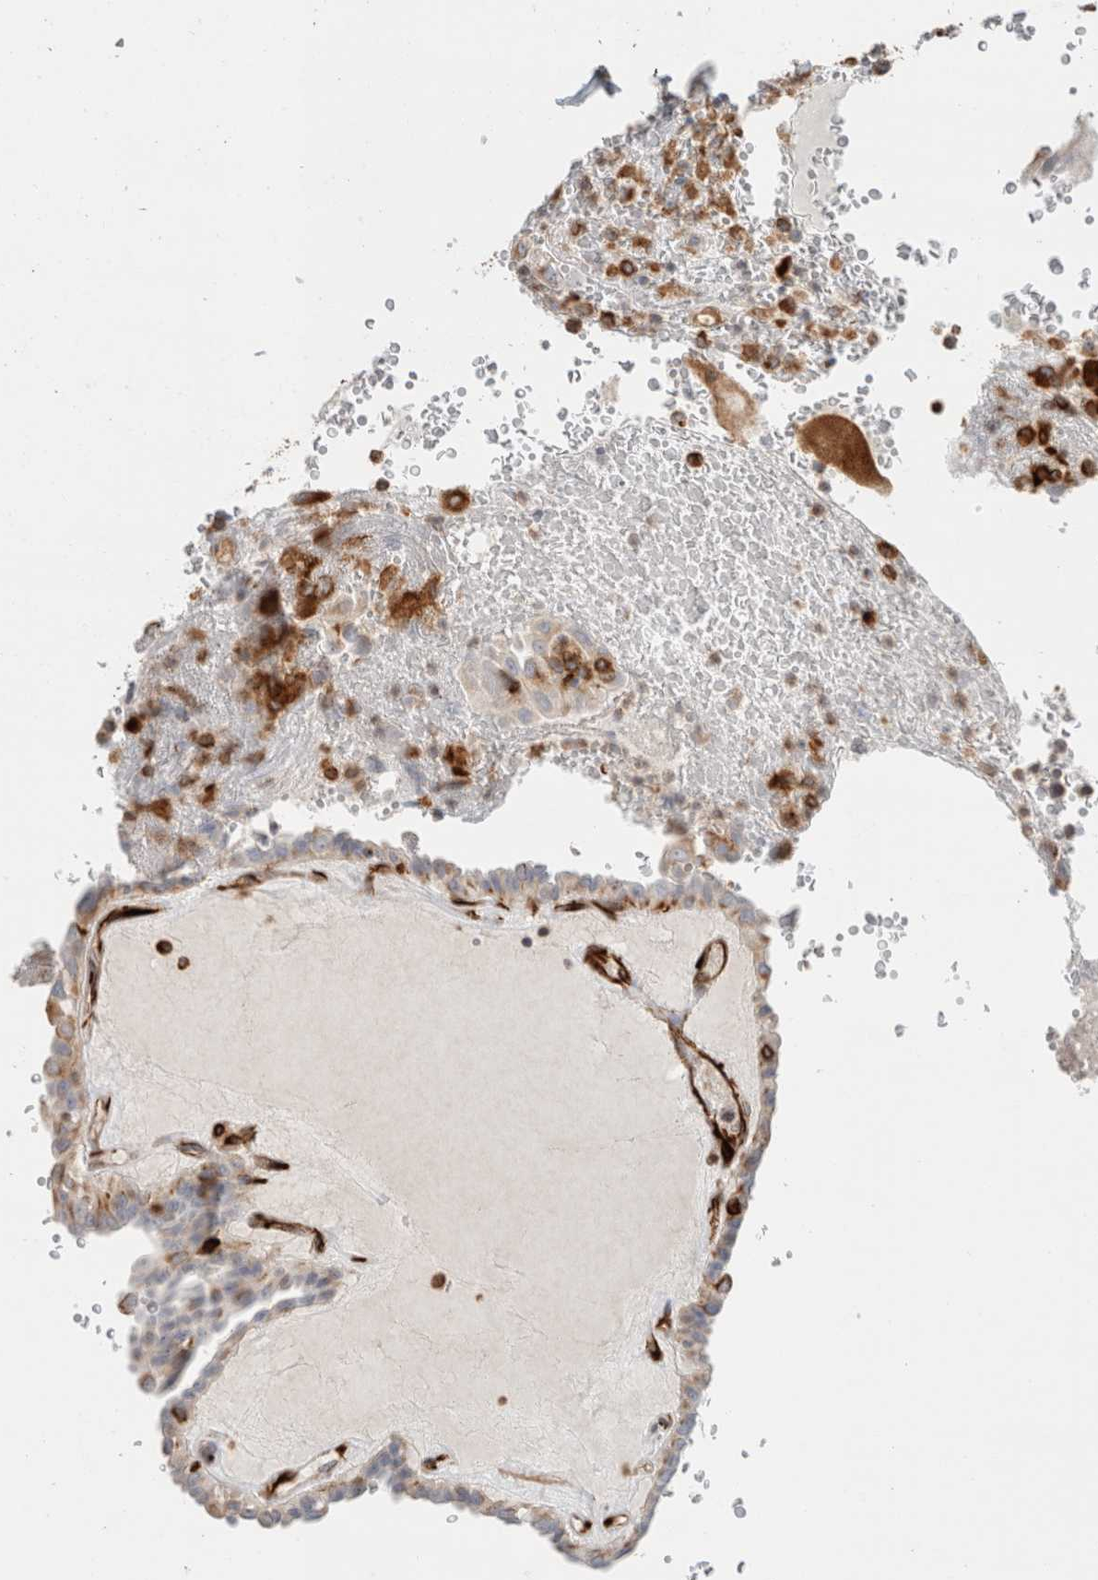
{"staining": {"intensity": "weak", "quantity": "<25%", "location": "cytoplasmic/membranous"}, "tissue": "thyroid cancer", "cell_type": "Tumor cells", "image_type": "cancer", "snomed": [{"axis": "morphology", "description": "Papillary adenocarcinoma, NOS"}, {"axis": "topography", "description": "Thyroid gland"}], "caption": "This micrograph is of thyroid papillary adenocarcinoma stained with IHC to label a protein in brown with the nuclei are counter-stained blue. There is no staining in tumor cells. (DAB immunohistochemistry with hematoxylin counter stain).", "gene": "LY86", "patient": {"sex": "male", "age": 77}}